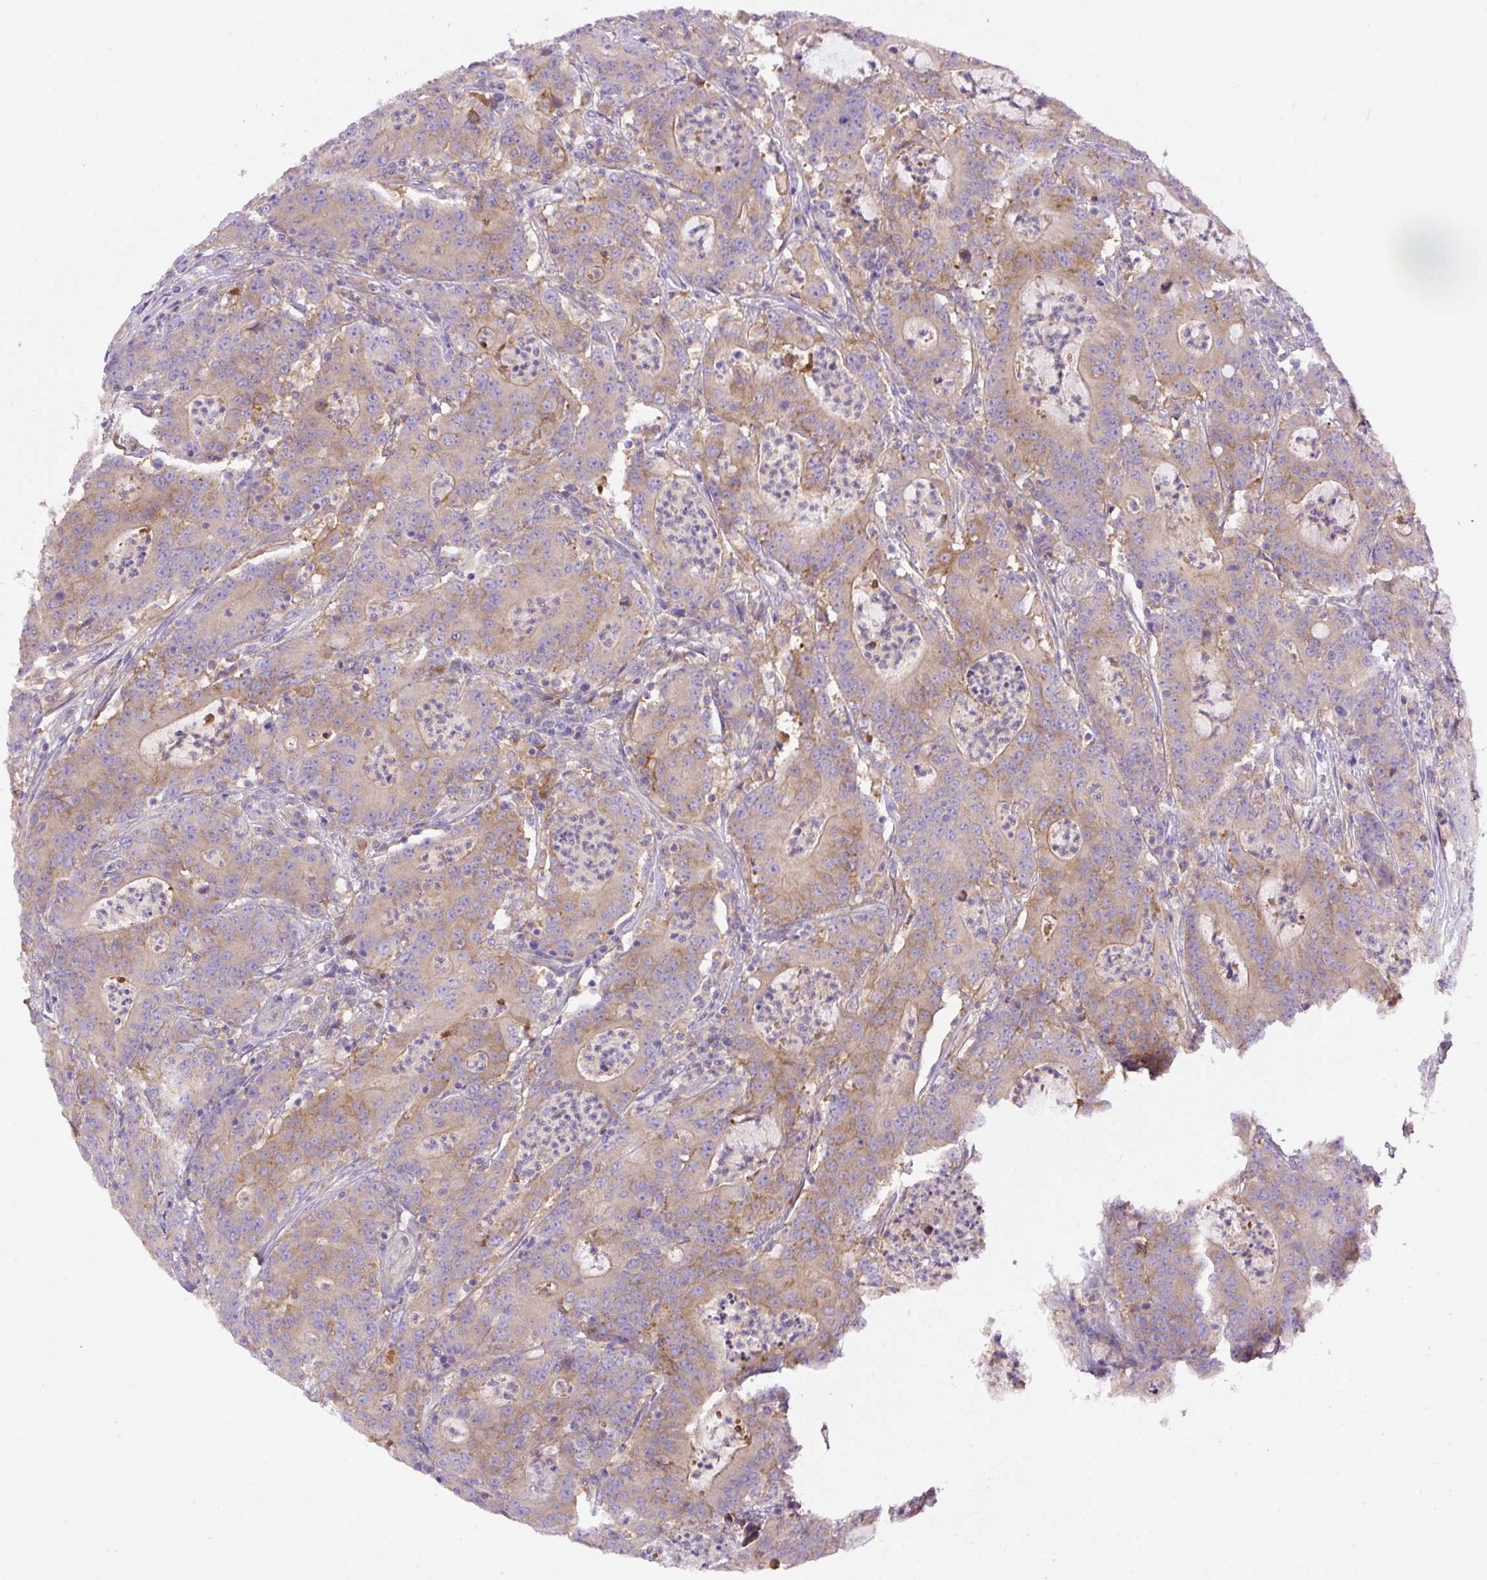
{"staining": {"intensity": "moderate", "quantity": ">75%", "location": "cytoplasmic/membranous"}, "tissue": "colorectal cancer", "cell_type": "Tumor cells", "image_type": "cancer", "snomed": [{"axis": "morphology", "description": "Adenocarcinoma, NOS"}, {"axis": "topography", "description": "Colon"}], "caption": "Immunohistochemical staining of human colorectal adenocarcinoma shows moderate cytoplasmic/membranous protein positivity in approximately >75% of tumor cells.", "gene": "DAPK1", "patient": {"sex": "male", "age": 83}}